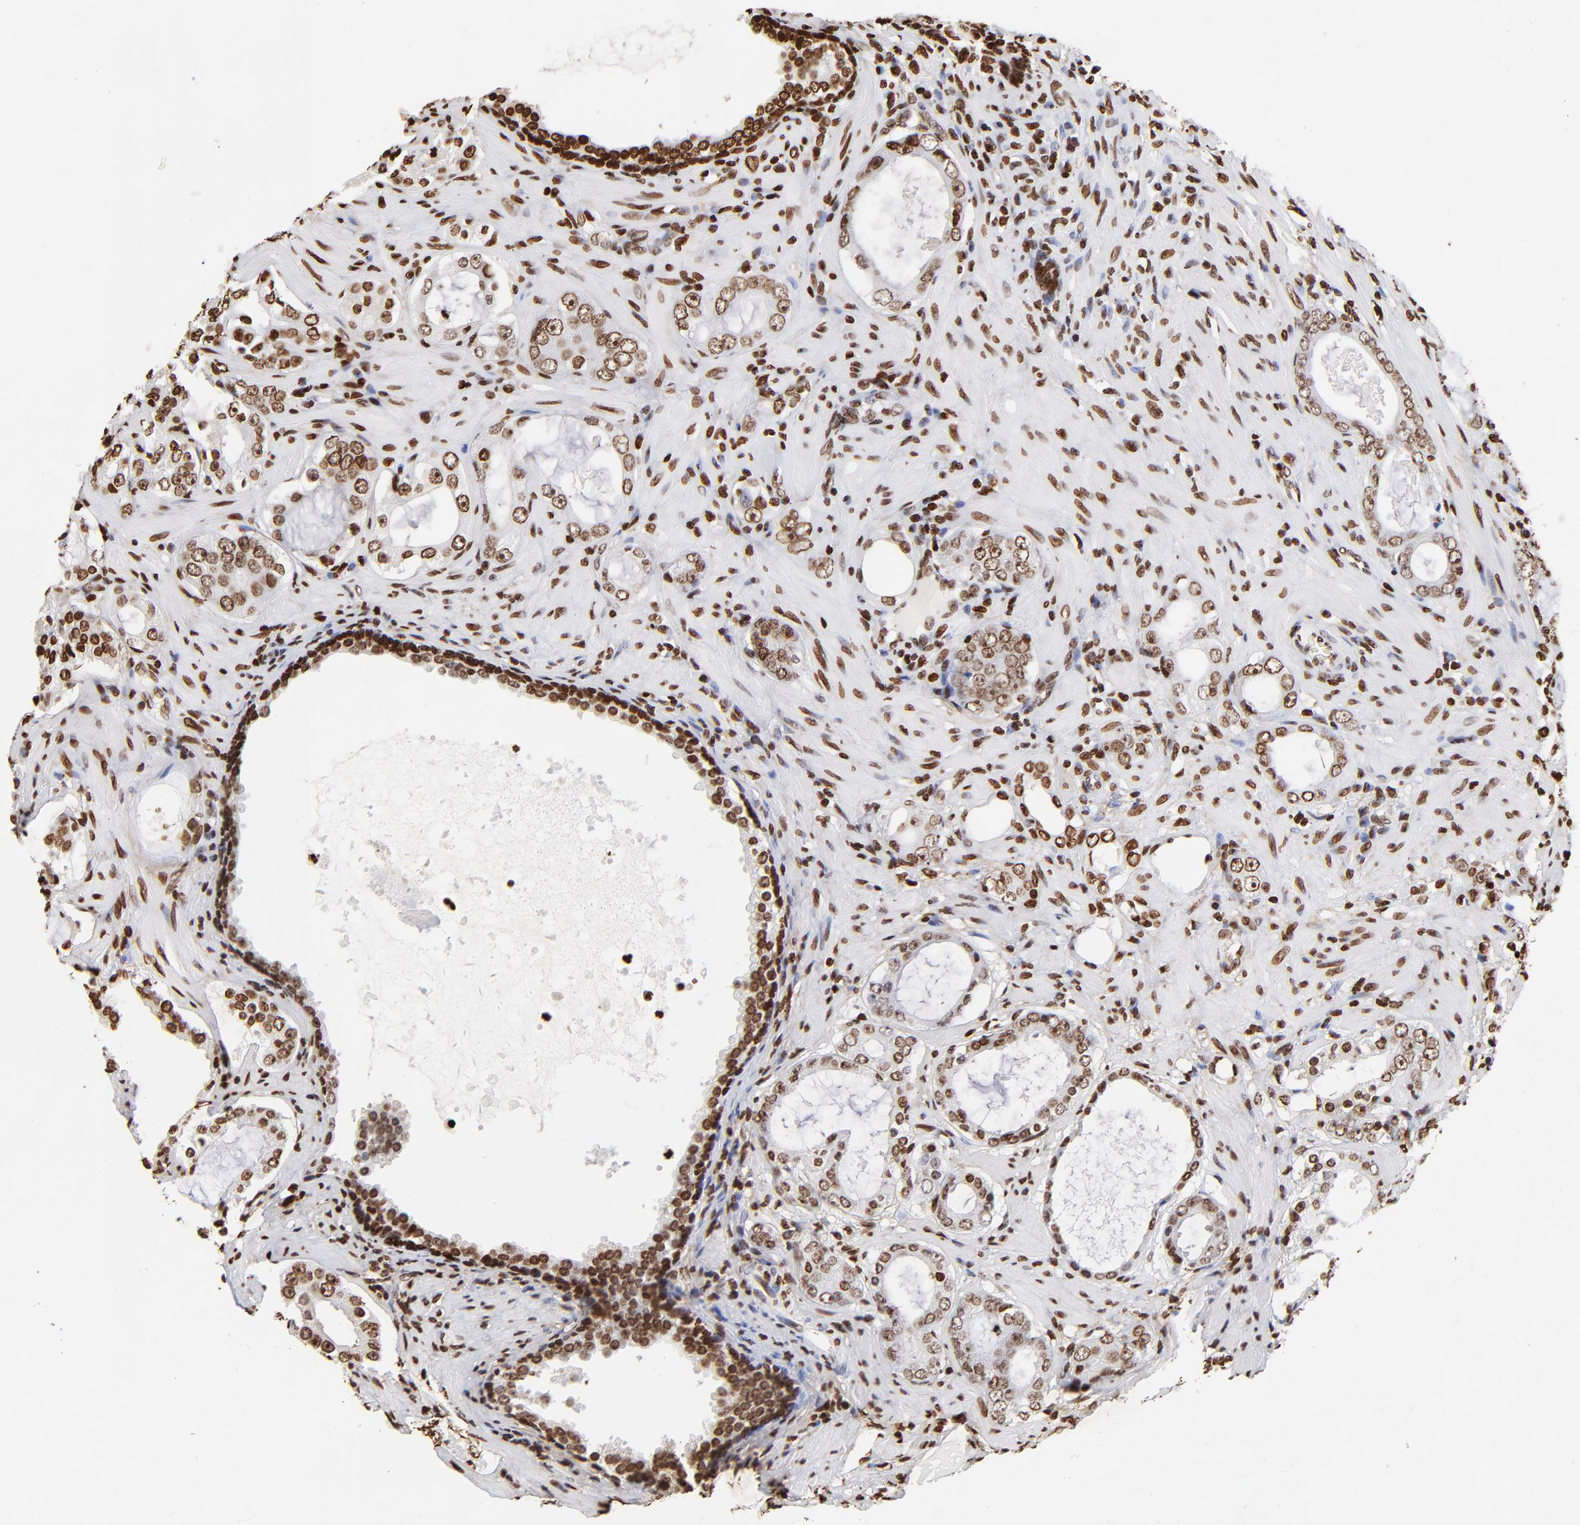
{"staining": {"intensity": "strong", "quantity": ">75%", "location": "nuclear"}, "tissue": "prostate cancer", "cell_type": "Tumor cells", "image_type": "cancer", "snomed": [{"axis": "morphology", "description": "Adenocarcinoma, Medium grade"}, {"axis": "topography", "description": "Prostate"}], "caption": "Prostate cancer was stained to show a protein in brown. There is high levels of strong nuclear staining in approximately >75% of tumor cells.", "gene": "FBH1", "patient": {"sex": "male", "age": 73}}